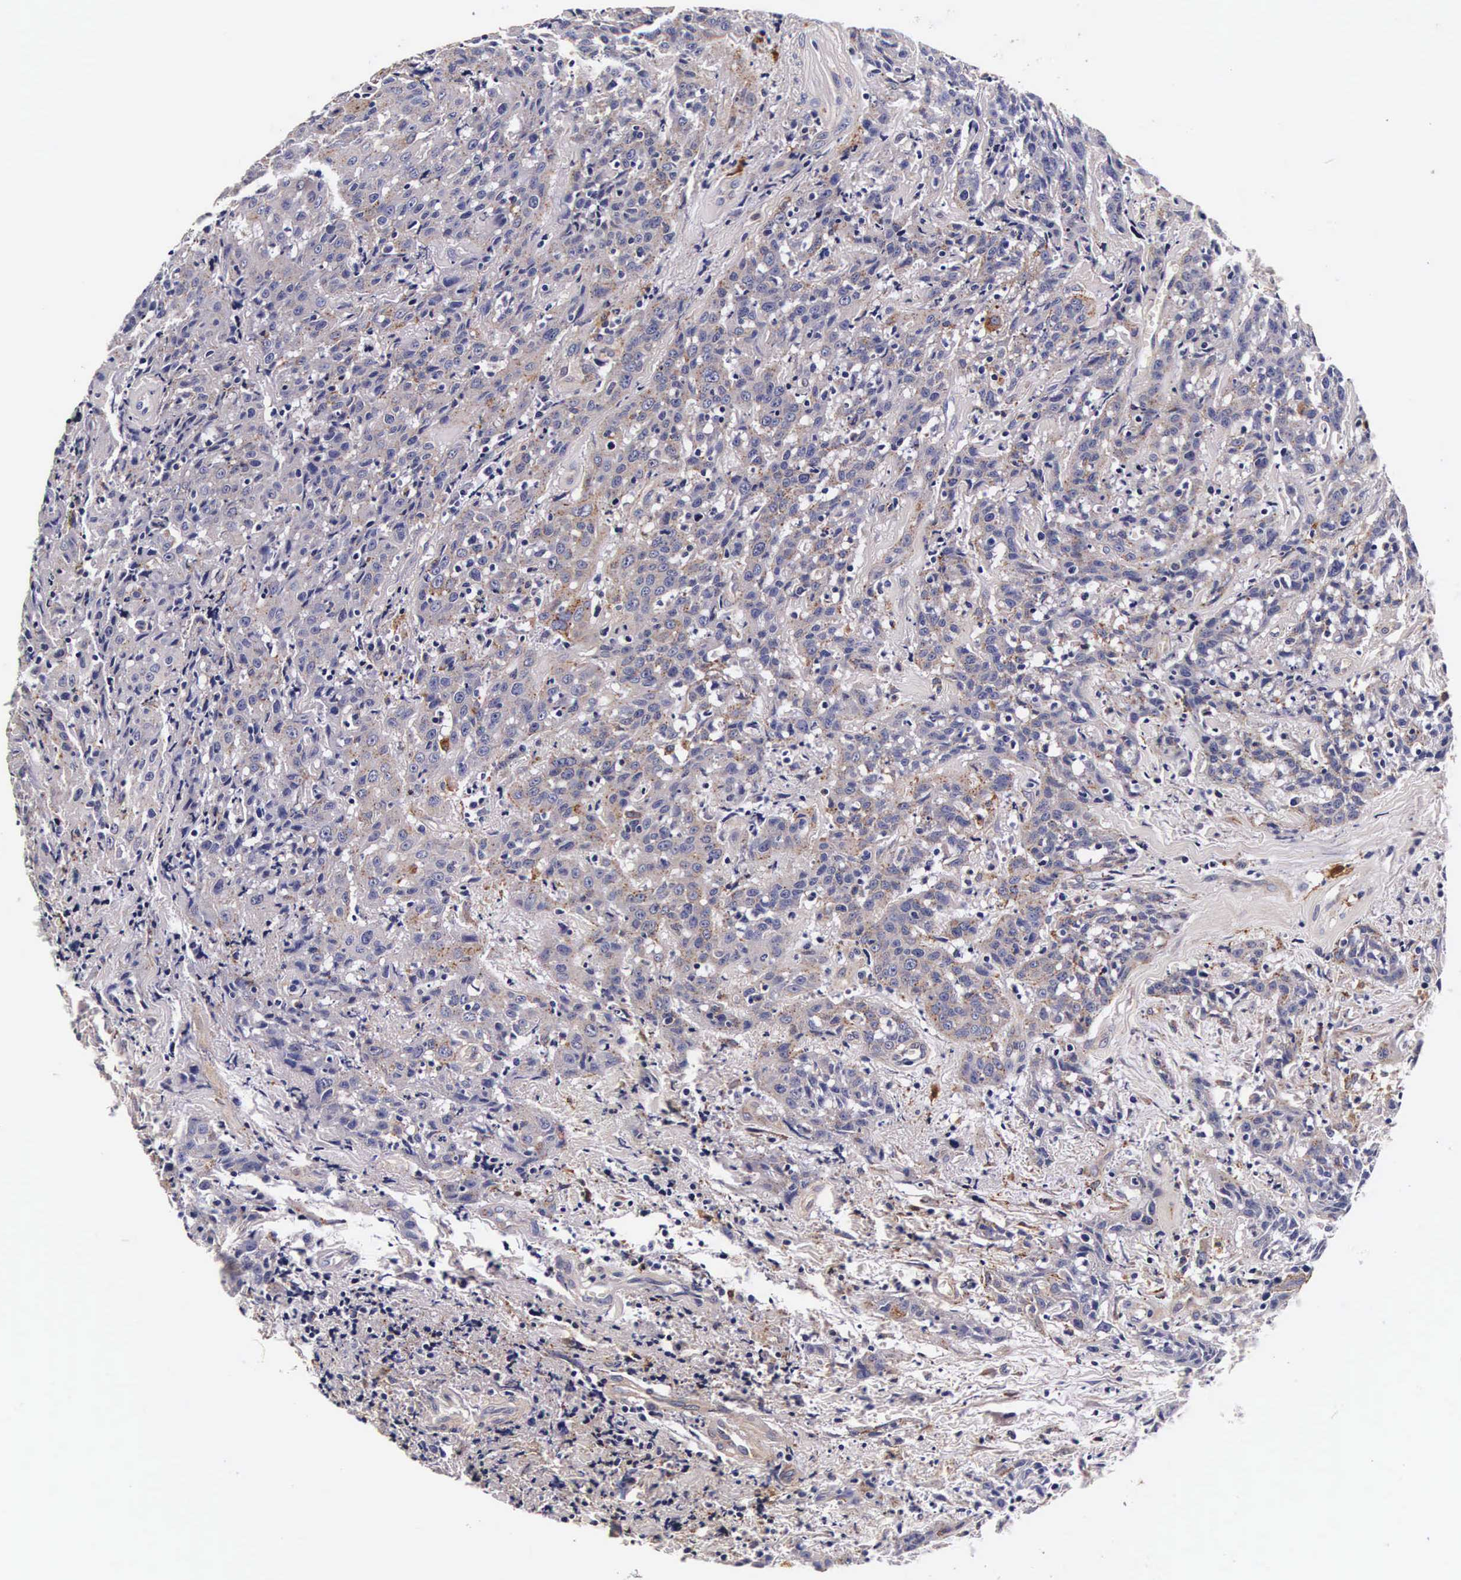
{"staining": {"intensity": "moderate", "quantity": "25%-75%", "location": "cytoplasmic/membranous"}, "tissue": "head and neck cancer", "cell_type": "Tumor cells", "image_type": "cancer", "snomed": [{"axis": "morphology", "description": "Squamous cell carcinoma, NOS"}, {"axis": "topography", "description": "Oral tissue"}, {"axis": "topography", "description": "Head-Neck"}], "caption": "The micrograph displays staining of head and neck cancer (squamous cell carcinoma), revealing moderate cytoplasmic/membranous protein expression (brown color) within tumor cells.", "gene": "CTSB", "patient": {"sex": "female", "age": 82}}